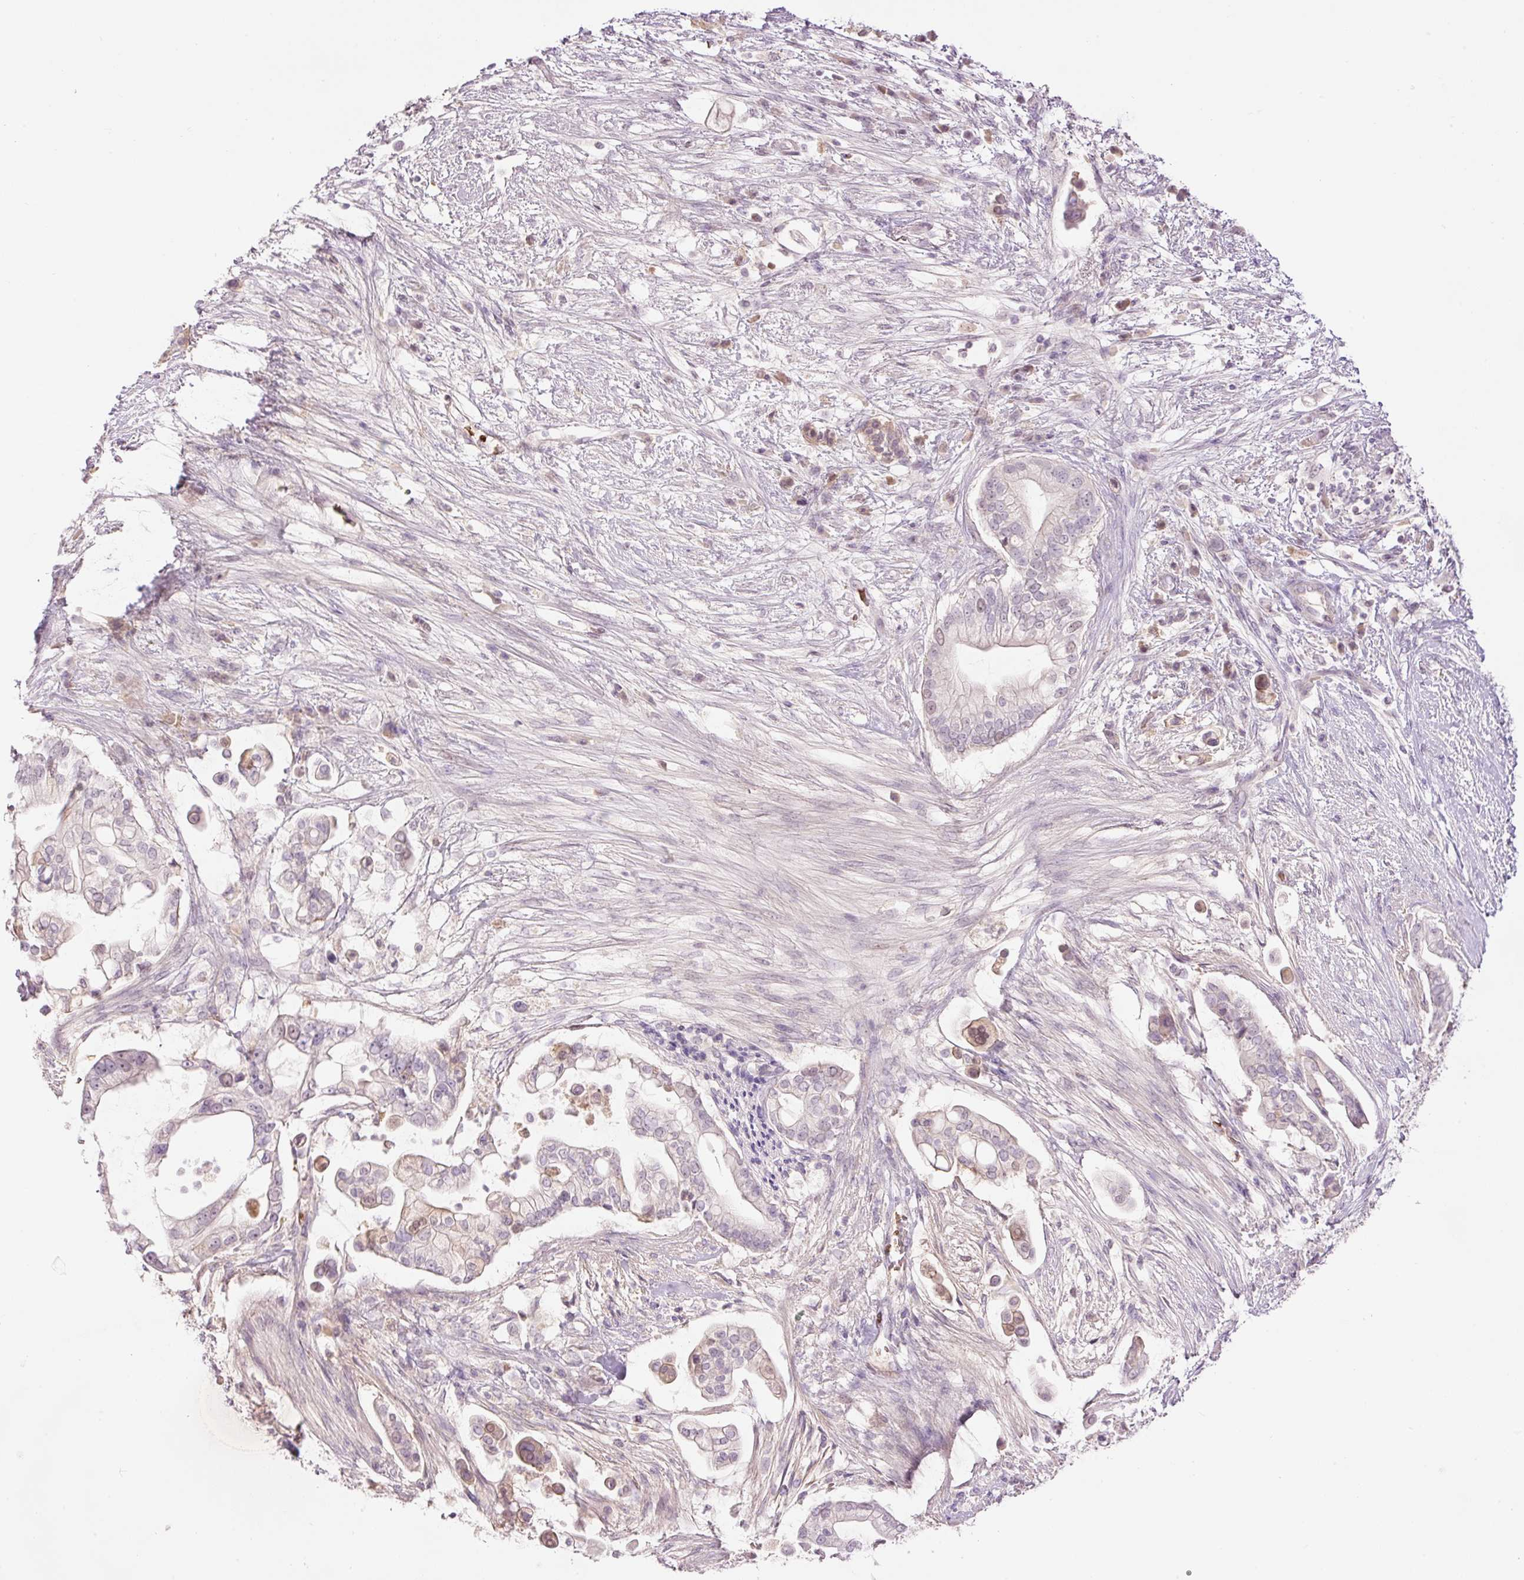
{"staining": {"intensity": "weak", "quantity": "<25%", "location": "nuclear"}, "tissue": "pancreatic cancer", "cell_type": "Tumor cells", "image_type": "cancer", "snomed": [{"axis": "morphology", "description": "Adenocarcinoma, NOS"}, {"axis": "topography", "description": "Pancreas"}], "caption": "Micrograph shows no protein positivity in tumor cells of pancreatic adenocarcinoma tissue.", "gene": "LY6G6D", "patient": {"sex": "female", "age": 69}}